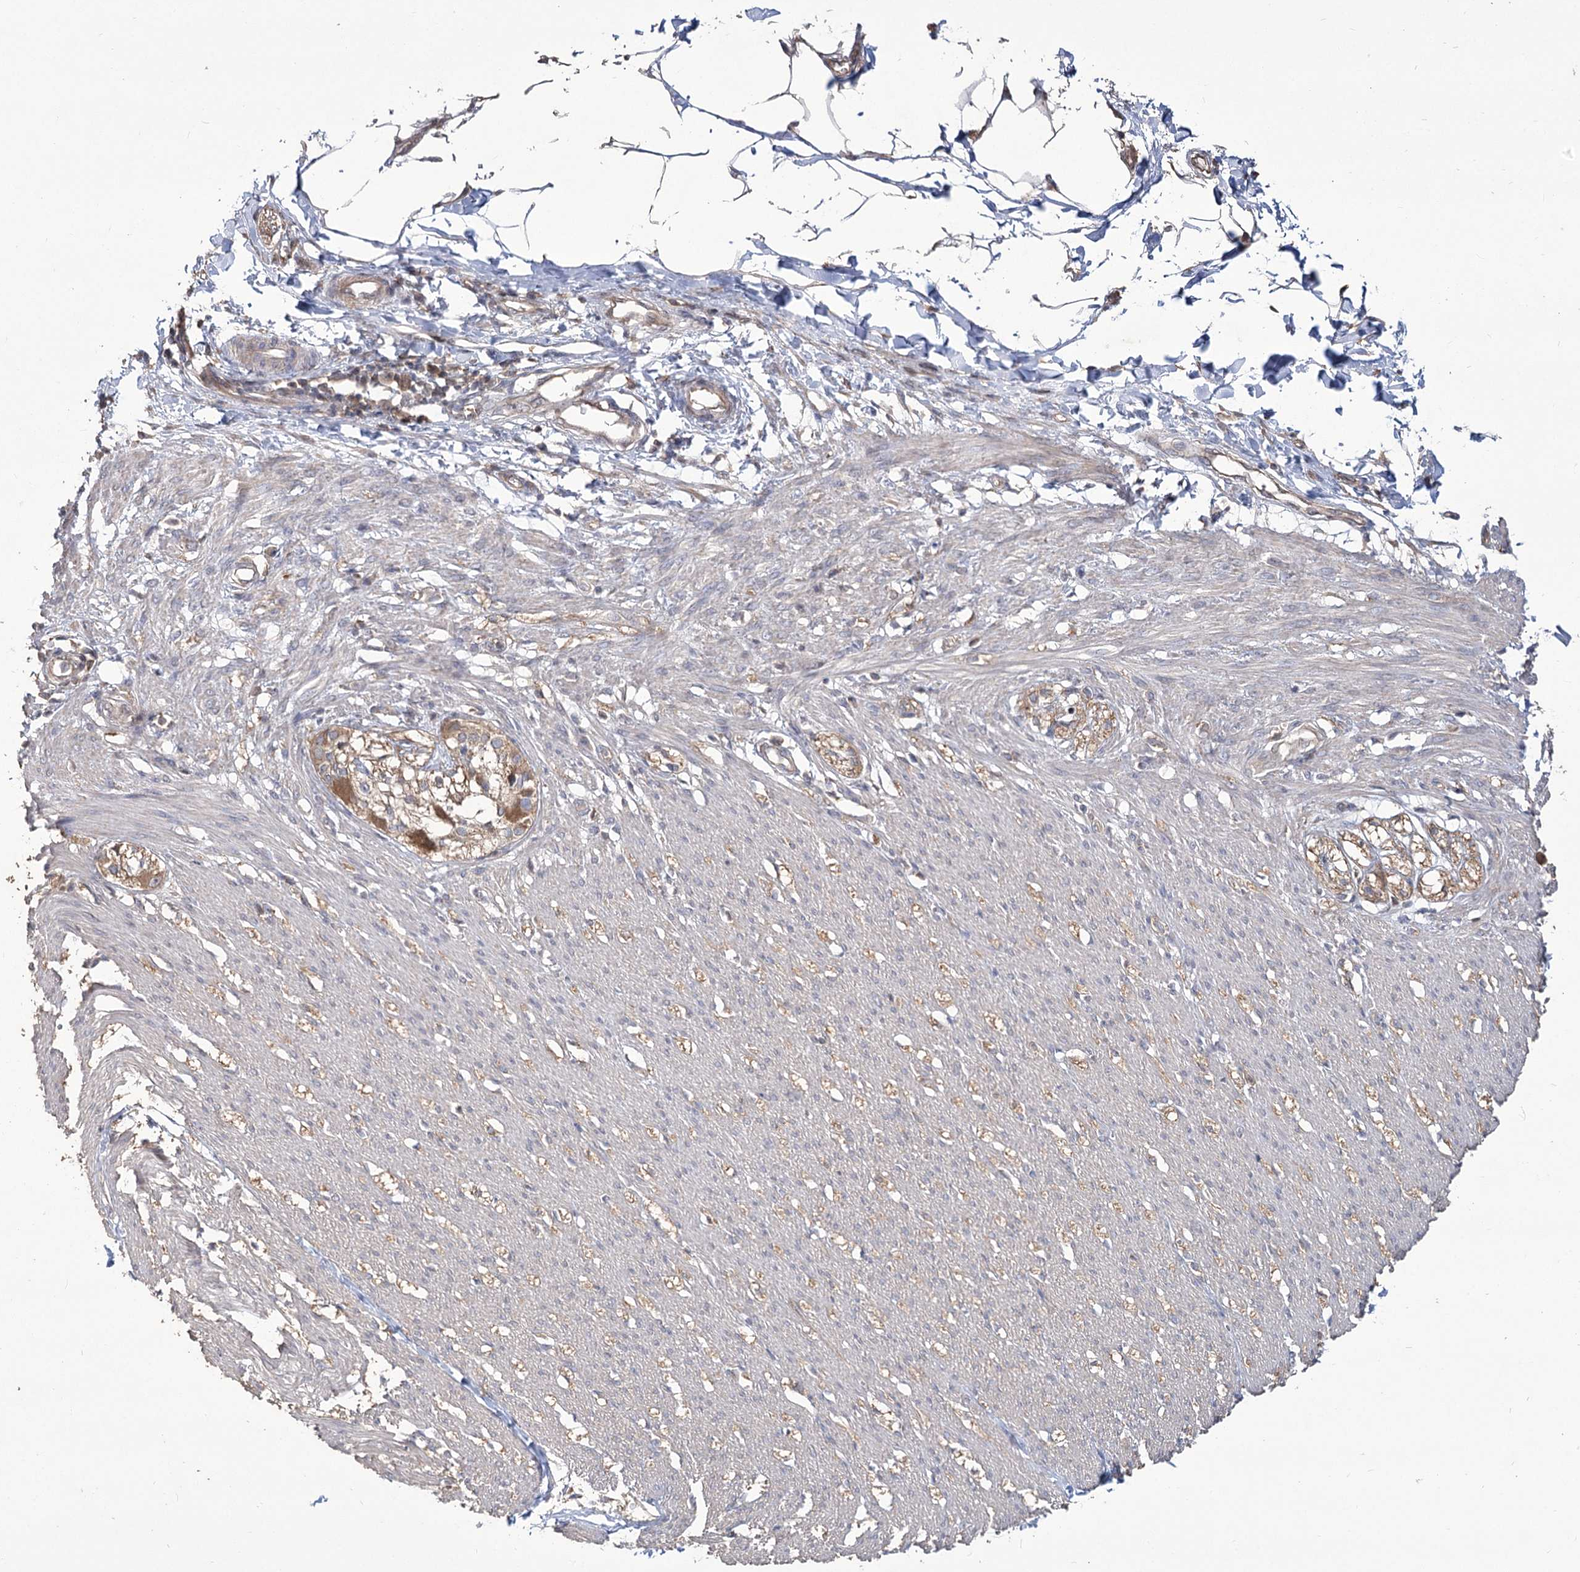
{"staining": {"intensity": "negative", "quantity": "none", "location": "none"}, "tissue": "smooth muscle", "cell_type": "Smooth muscle cells", "image_type": "normal", "snomed": [{"axis": "morphology", "description": "Normal tissue, NOS"}, {"axis": "morphology", "description": "Adenocarcinoma, NOS"}, {"axis": "topography", "description": "Smooth muscle"}, {"axis": "topography", "description": "Colon"}], "caption": "Histopathology image shows no significant protein staining in smooth muscle cells of unremarkable smooth muscle.", "gene": "STK17B", "patient": {"sex": "male", "age": 14}}